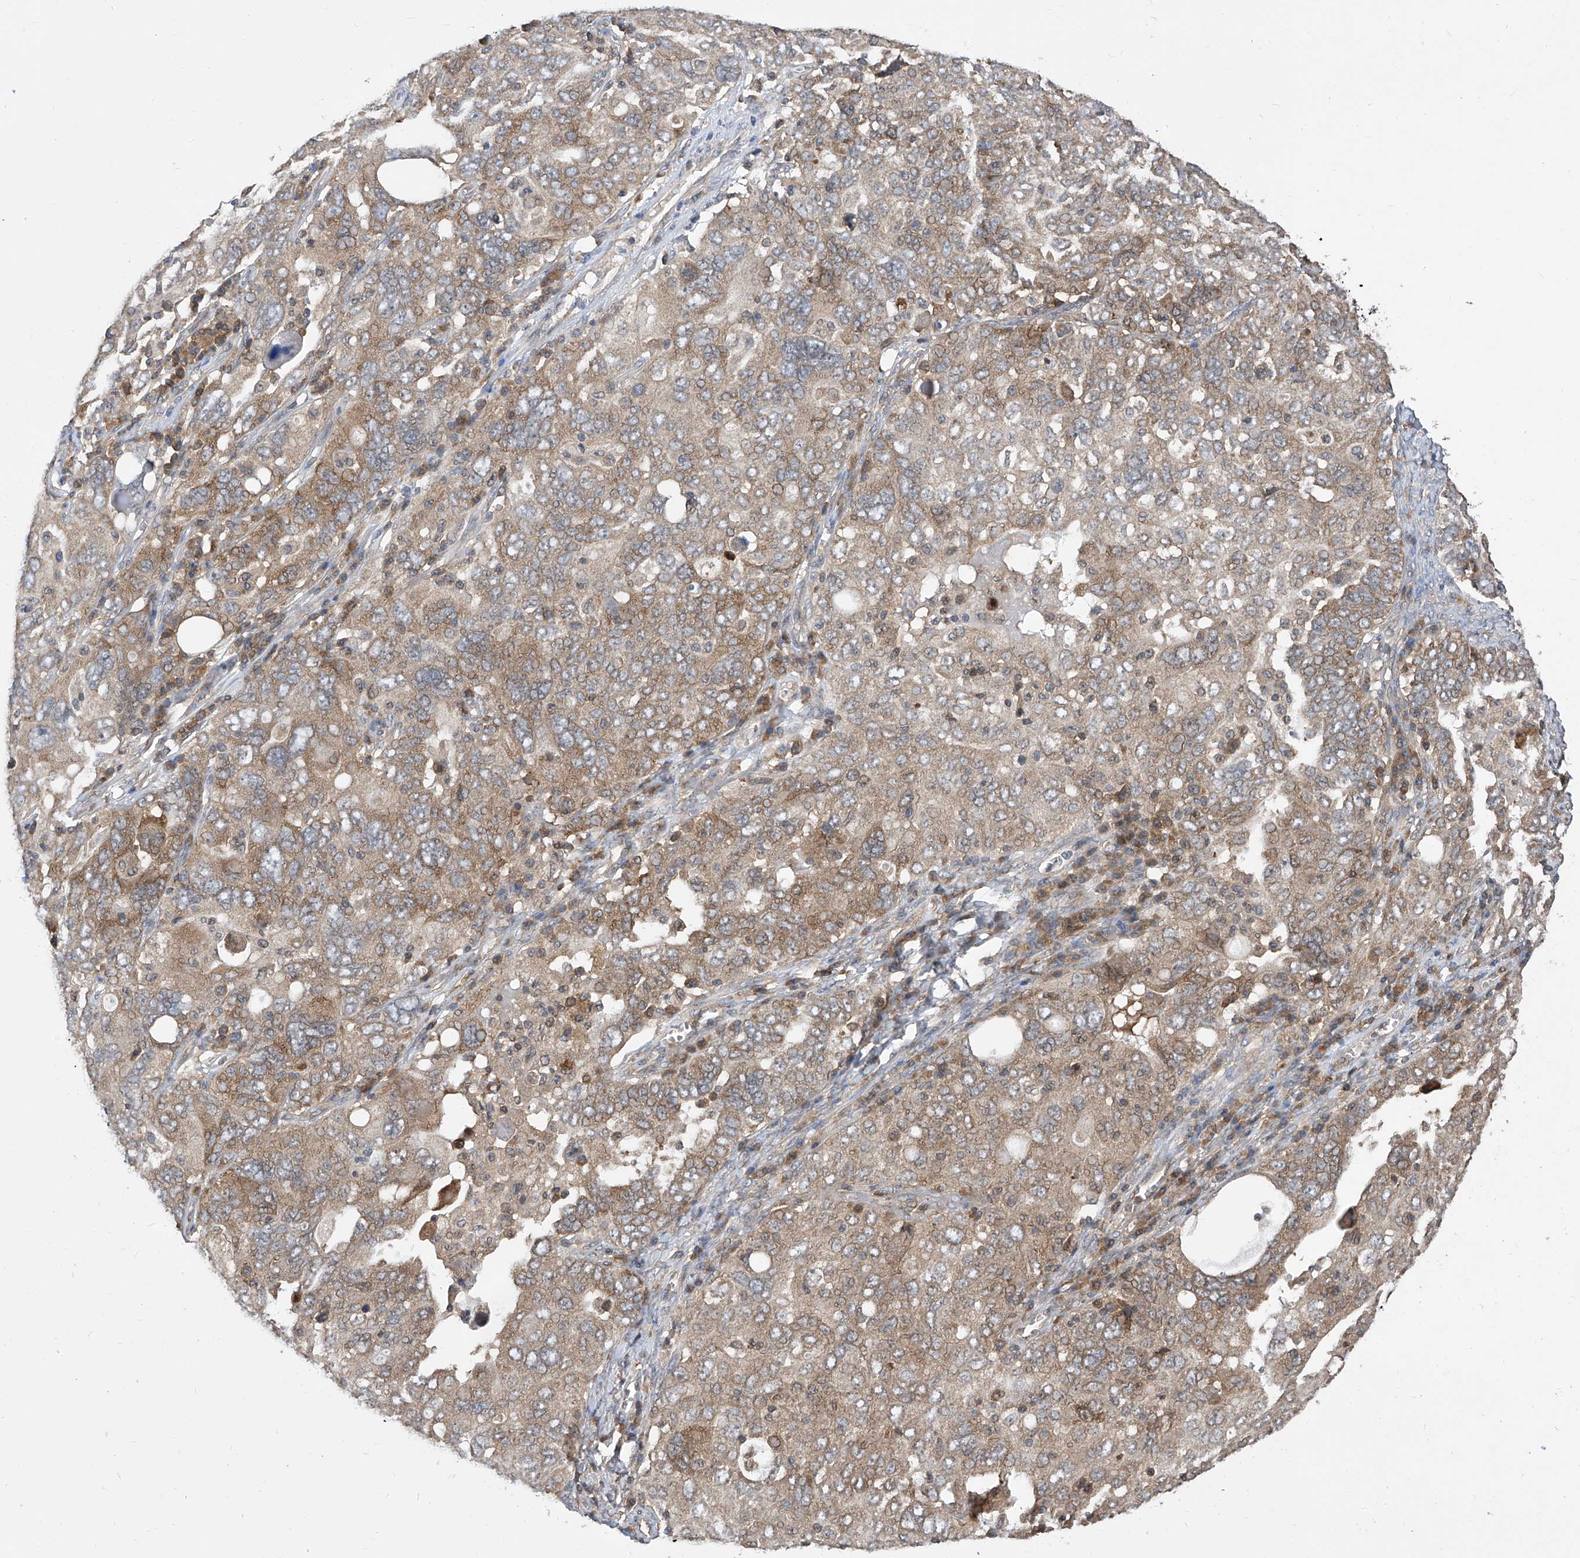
{"staining": {"intensity": "weak", "quantity": "25%-75%", "location": "cytoplasmic/membranous"}, "tissue": "ovarian cancer", "cell_type": "Tumor cells", "image_type": "cancer", "snomed": [{"axis": "morphology", "description": "Carcinoma, endometroid"}, {"axis": "topography", "description": "Ovary"}], "caption": "The photomicrograph reveals immunohistochemical staining of endometroid carcinoma (ovarian). There is weak cytoplasmic/membranous positivity is seen in about 25%-75% of tumor cells. (Stains: DAB in brown, nuclei in blue, Microscopy: brightfield microscopy at high magnification).", "gene": "EIF3M", "patient": {"sex": "female", "age": 62}}